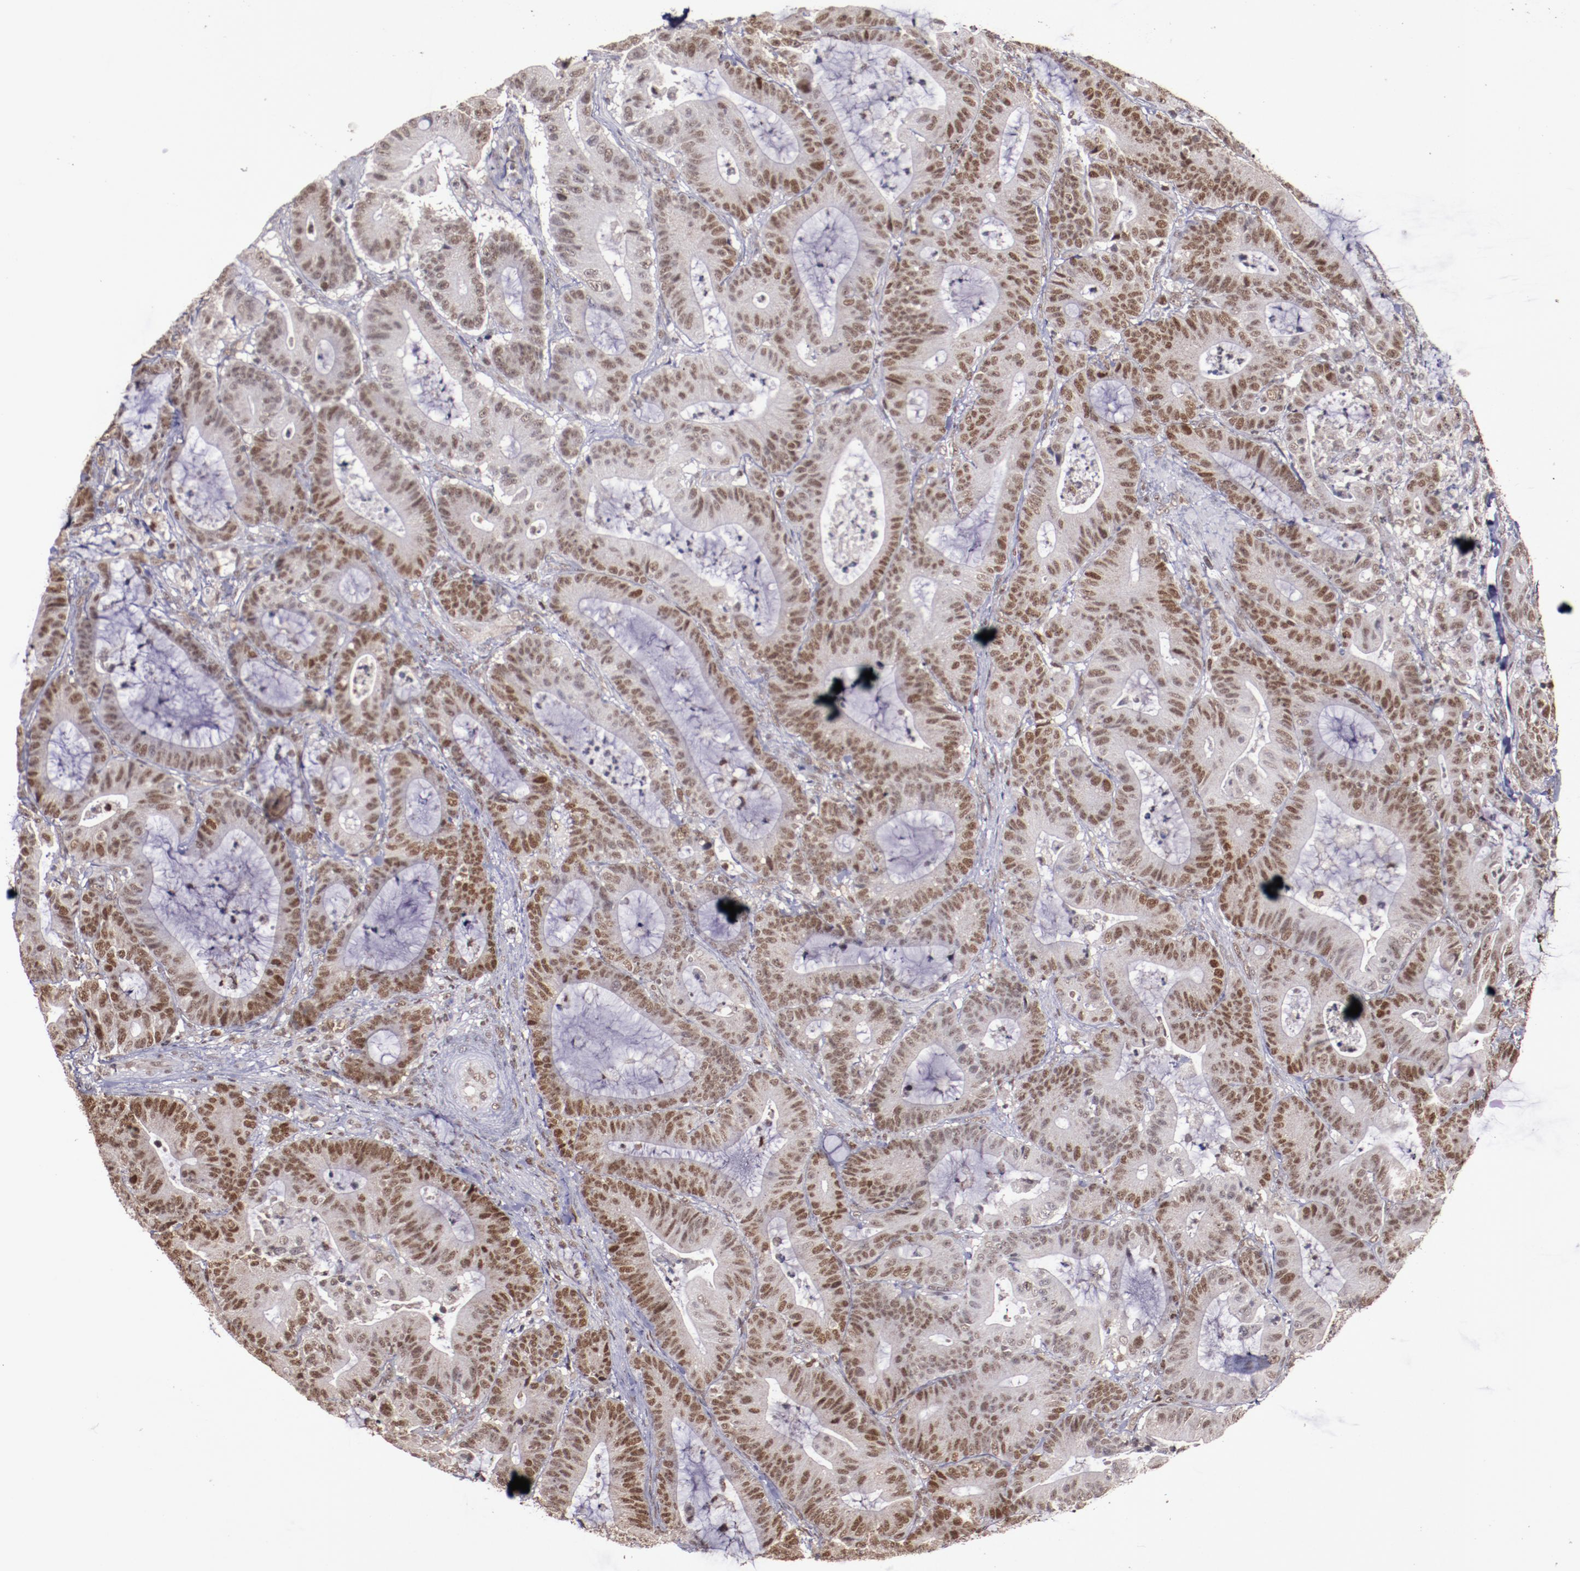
{"staining": {"intensity": "moderate", "quantity": ">75%", "location": "nuclear"}, "tissue": "colorectal cancer", "cell_type": "Tumor cells", "image_type": "cancer", "snomed": [{"axis": "morphology", "description": "Adenocarcinoma, NOS"}, {"axis": "topography", "description": "Colon"}], "caption": "Colorectal adenocarcinoma stained with IHC displays moderate nuclear positivity in approximately >75% of tumor cells. Immunohistochemistry (ihc) stains the protein in brown and the nuclei are stained blue.", "gene": "CHEK2", "patient": {"sex": "female", "age": 84}}